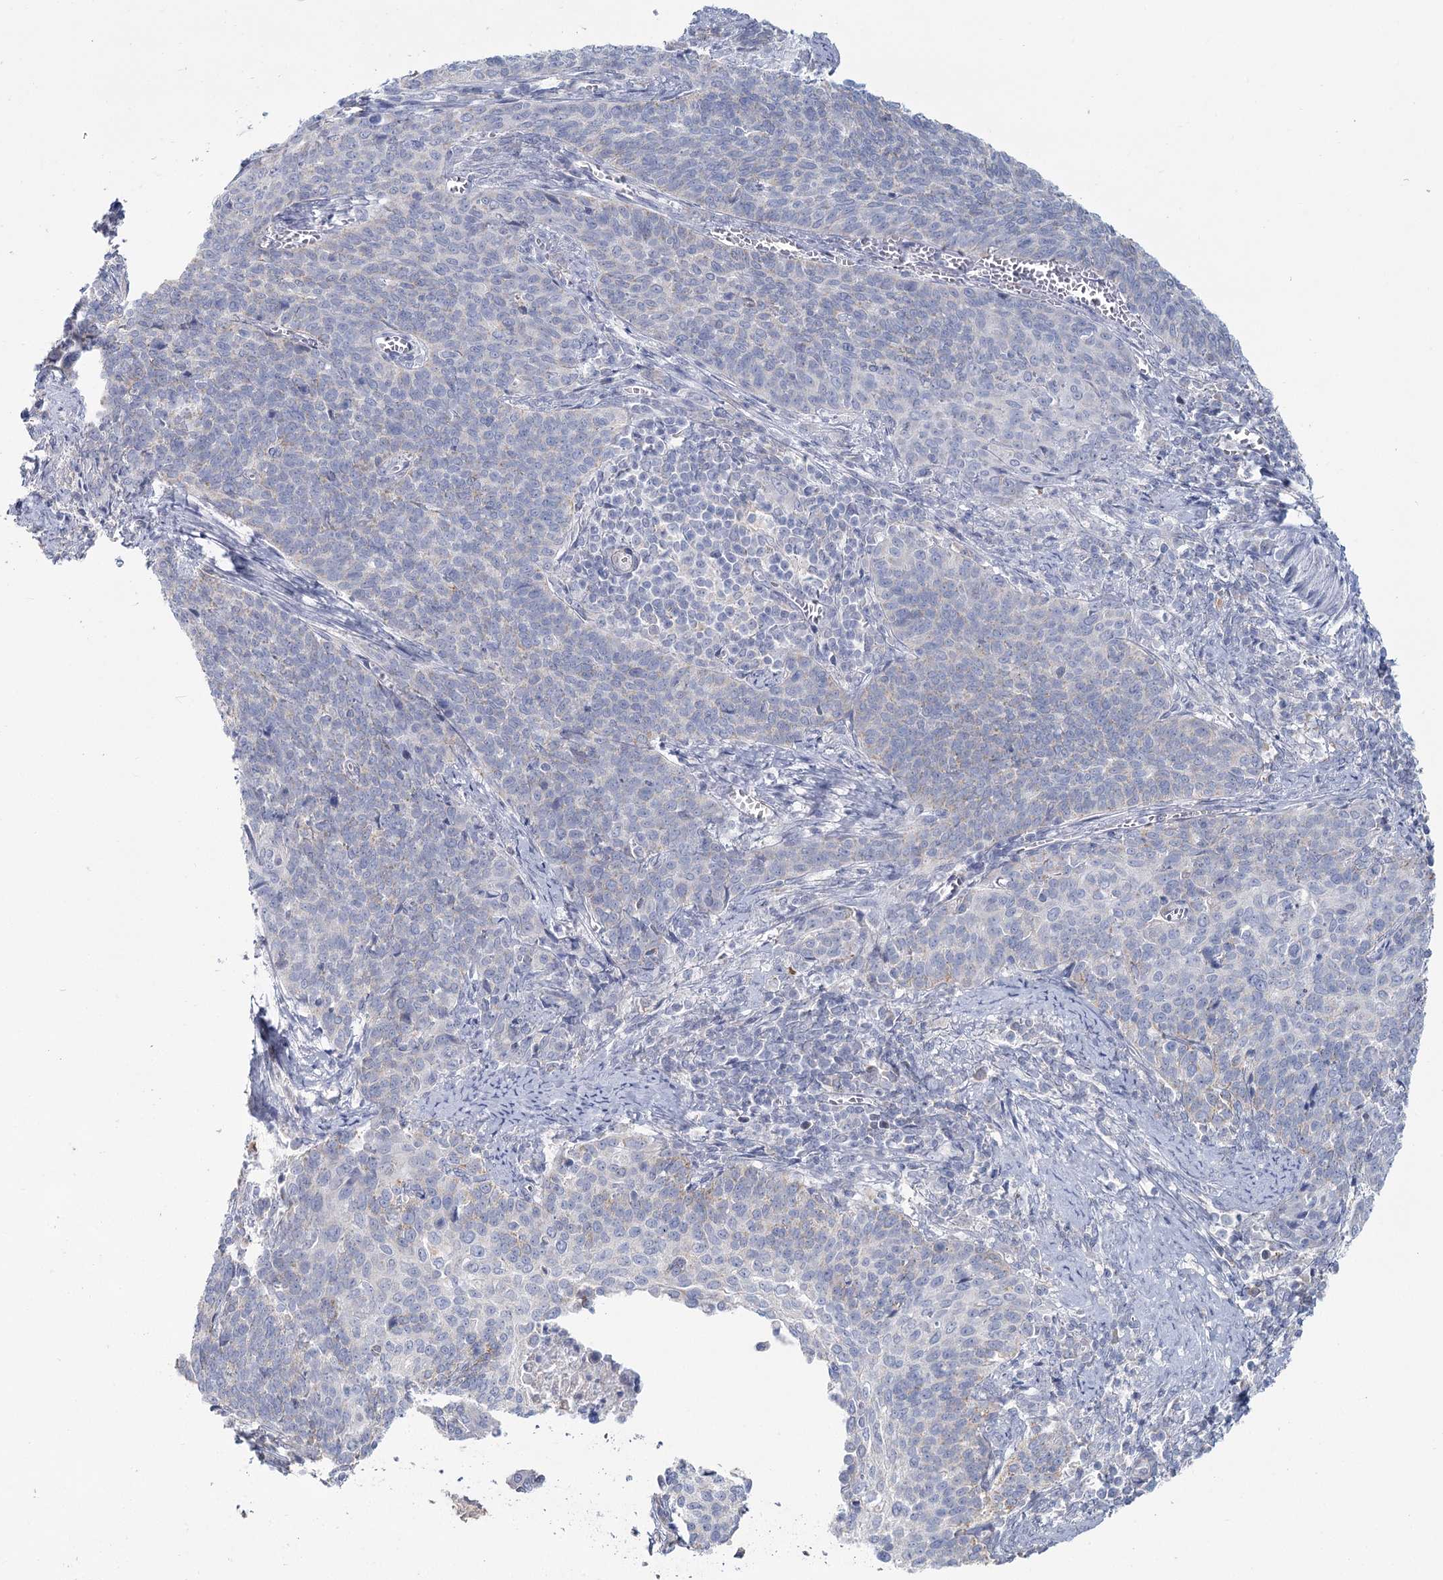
{"staining": {"intensity": "negative", "quantity": "none", "location": "none"}, "tissue": "cervical cancer", "cell_type": "Tumor cells", "image_type": "cancer", "snomed": [{"axis": "morphology", "description": "Squamous cell carcinoma, NOS"}, {"axis": "topography", "description": "Cervix"}], "caption": "Immunohistochemistry image of cervical cancer stained for a protein (brown), which shows no staining in tumor cells. (IHC, brightfield microscopy, high magnification).", "gene": "ARHGAP44", "patient": {"sex": "female", "age": 39}}